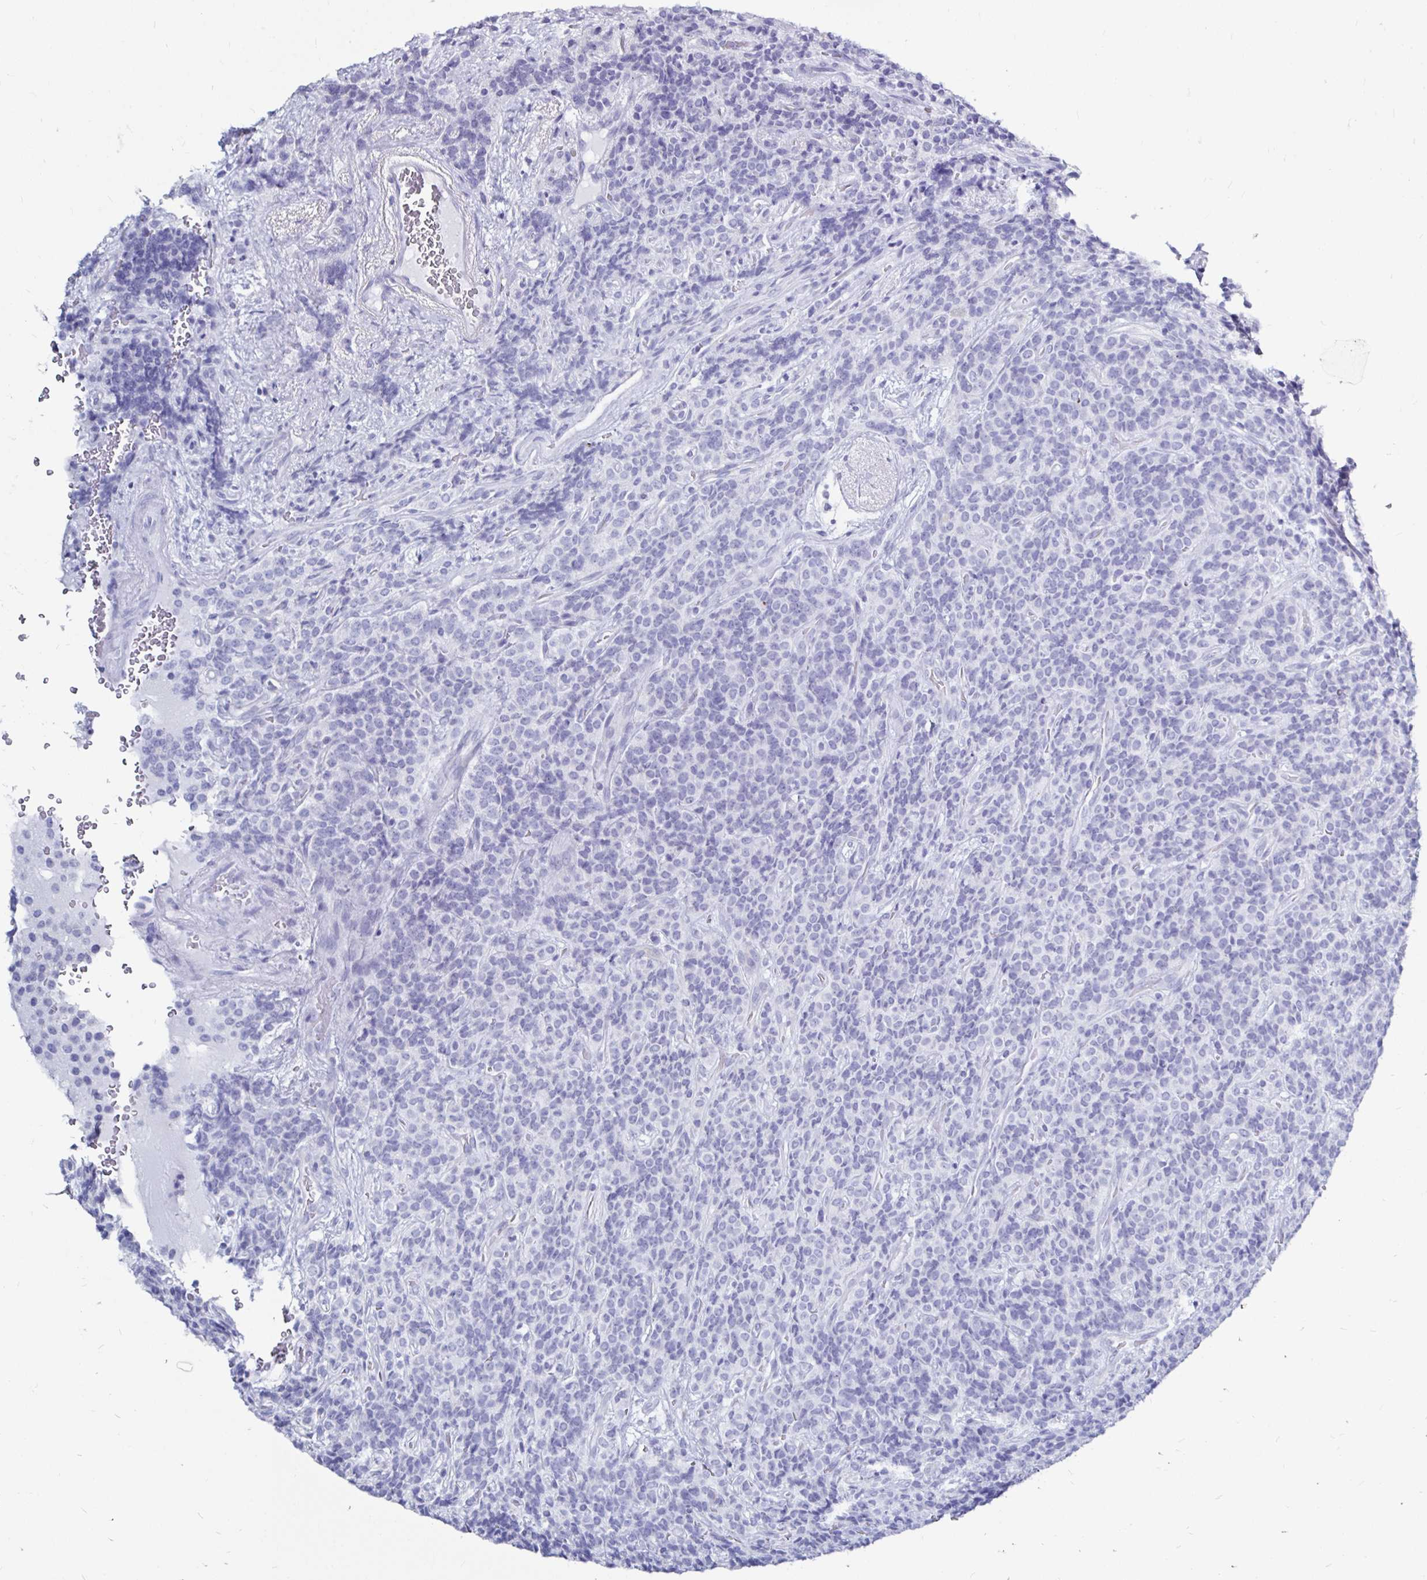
{"staining": {"intensity": "negative", "quantity": "none", "location": "none"}, "tissue": "carcinoid", "cell_type": "Tumor cells", "image_type": "cancer", "snomed": [{"axis": "morphology", "description": "Carcinoid, malignant, NOS"}, {"axis": "topography", "description": "Pancreas"}], "caption": "An immunohistochemistry (IHC) micrograph of carcinoid is shown. There is no staining in tumor cells of carcinoid.", "gene": "LUZP4", "patient": {"sex": "male", "age": 36}}